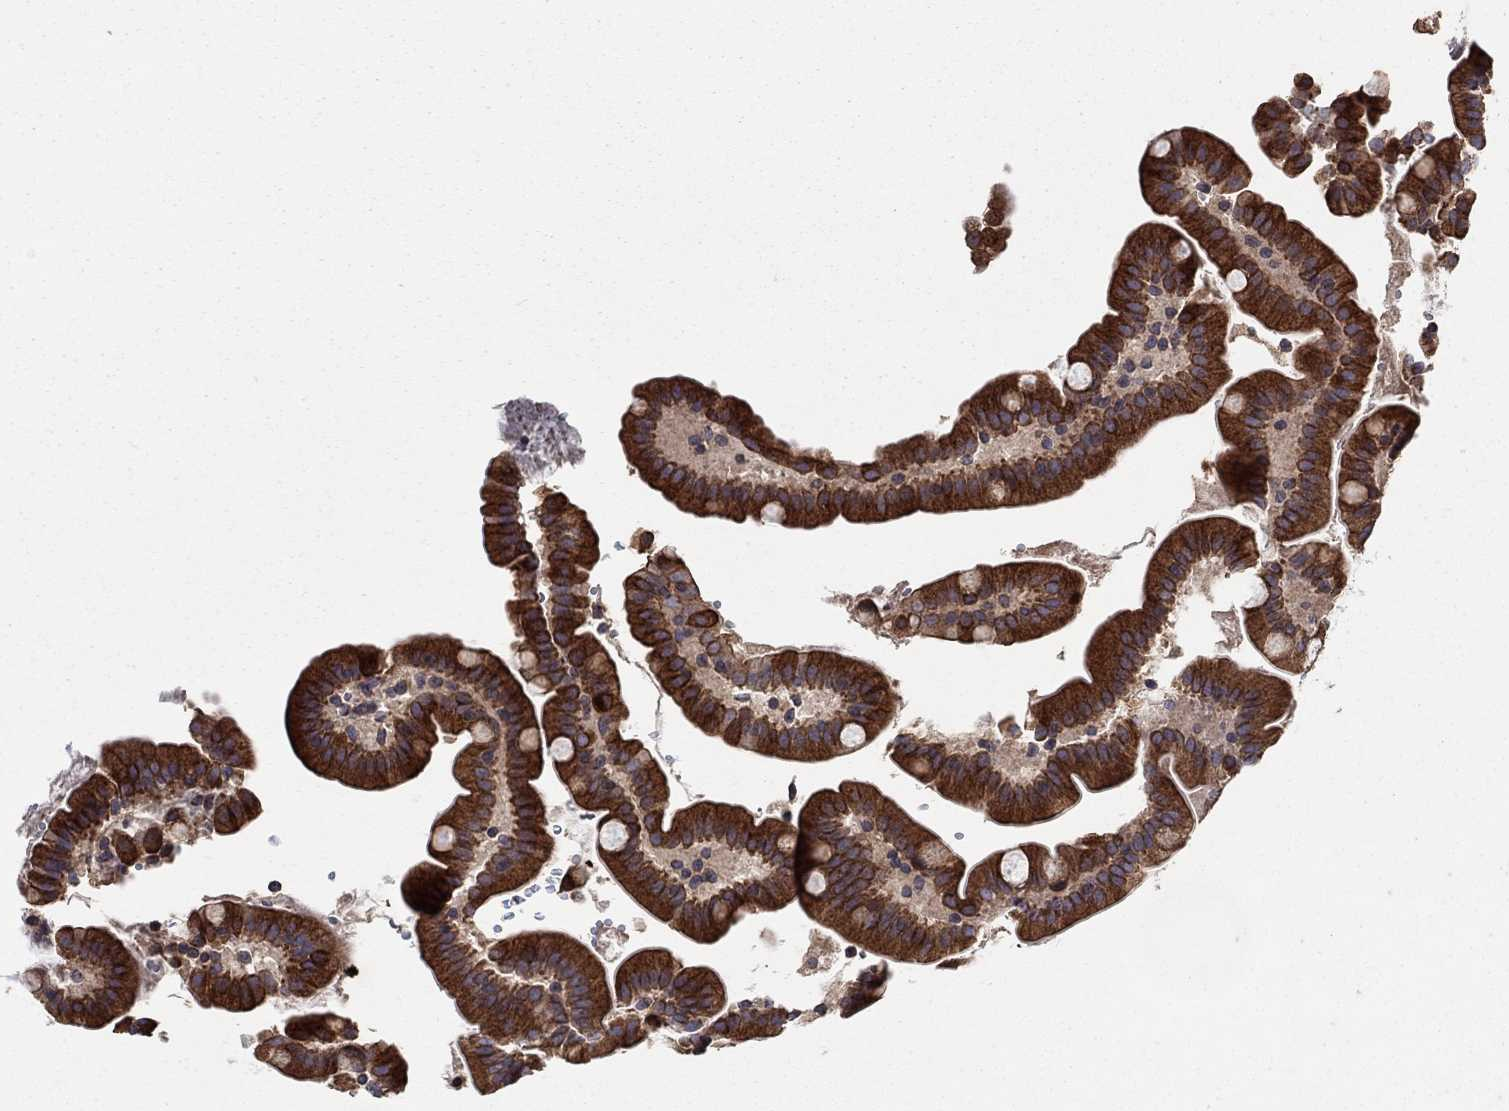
{"staining": {"intensity": "strong", "quantity": ">75%", "location": "cytoplasmic/membranous"}, "tissue": "small intestine", "cell_type": "Glandular cells", "image_type": "normal", "snomed": [{"axis": "morphology", "description": "Normal tissue, NOS"}, {"axis": "topography", "description": "Small intestine"}], "caption": "Immunohistochemical staining of normal small intestine exhibits strong cytoplasmic/membranous protein positivity in approximately >75% of glandular cells. Using DAB (brown) and hematoxylin (blue) stains, captured at high magnification using brightfield microscopy.", "gene": "BMERB1", "patient": {"sex": "female", "age": 44}}